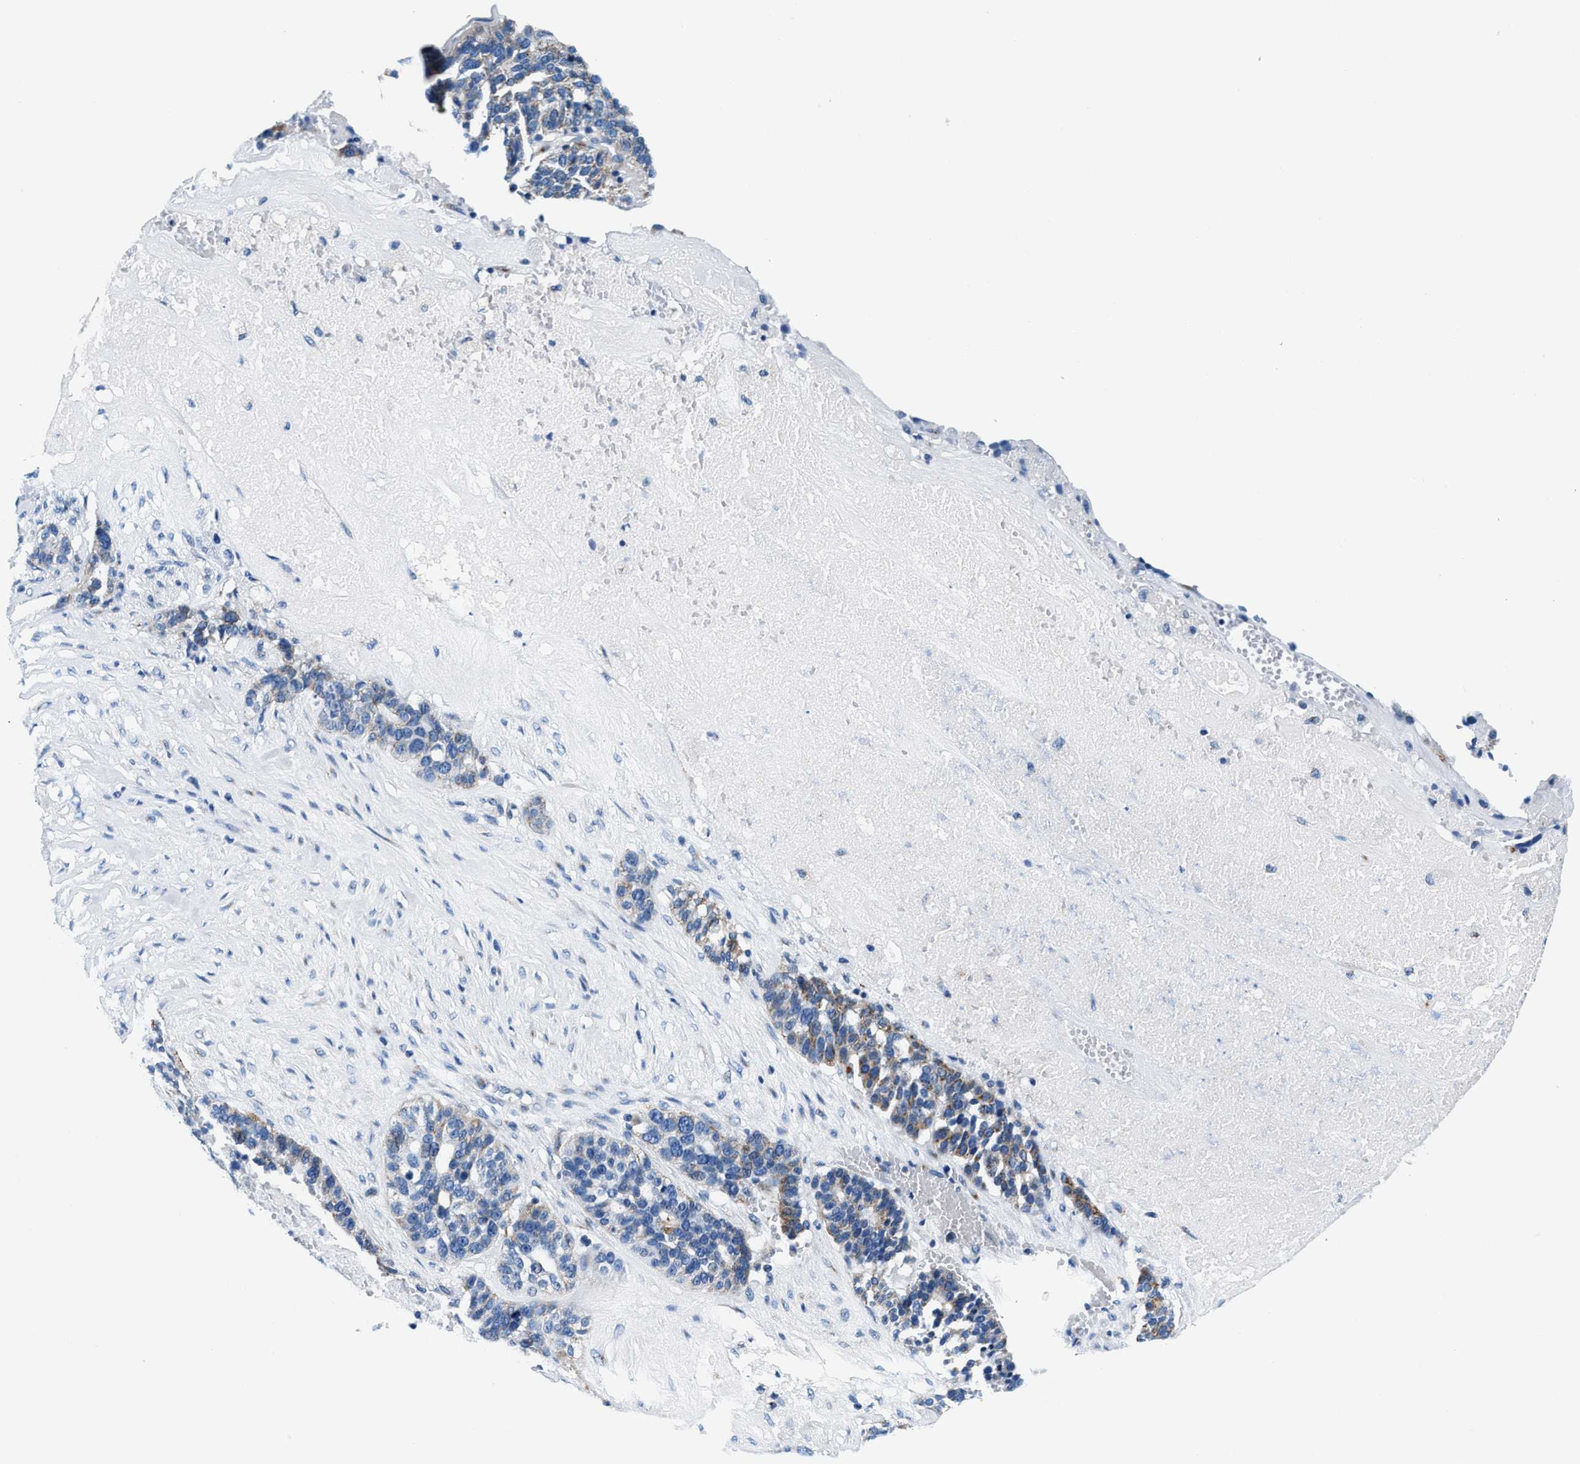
{"staining": {"intensity": "weak", "quantity": "25%-75%", "location": "cytoplasmic/membranous"}, "tissue": "ovarian cancer", "cell_type": "Tumor cells", "image_type": "cancer", "snomed": [{"axis": "morphology", "description": "Cystadenocarcinoma, serous, NOS"}, {"axis": "topography", "description": "Ovary"}], "caption": "Approximately 25%-75% of tumor cells in human ovarian cancer (serous cystadenocarcinoma) reveal weak cytoplasmic/membranous protein positivity as visualized by brown immunohistochemical staining.", "gene": "VPS53", "patient": {"sex": "female", "age": 59}}